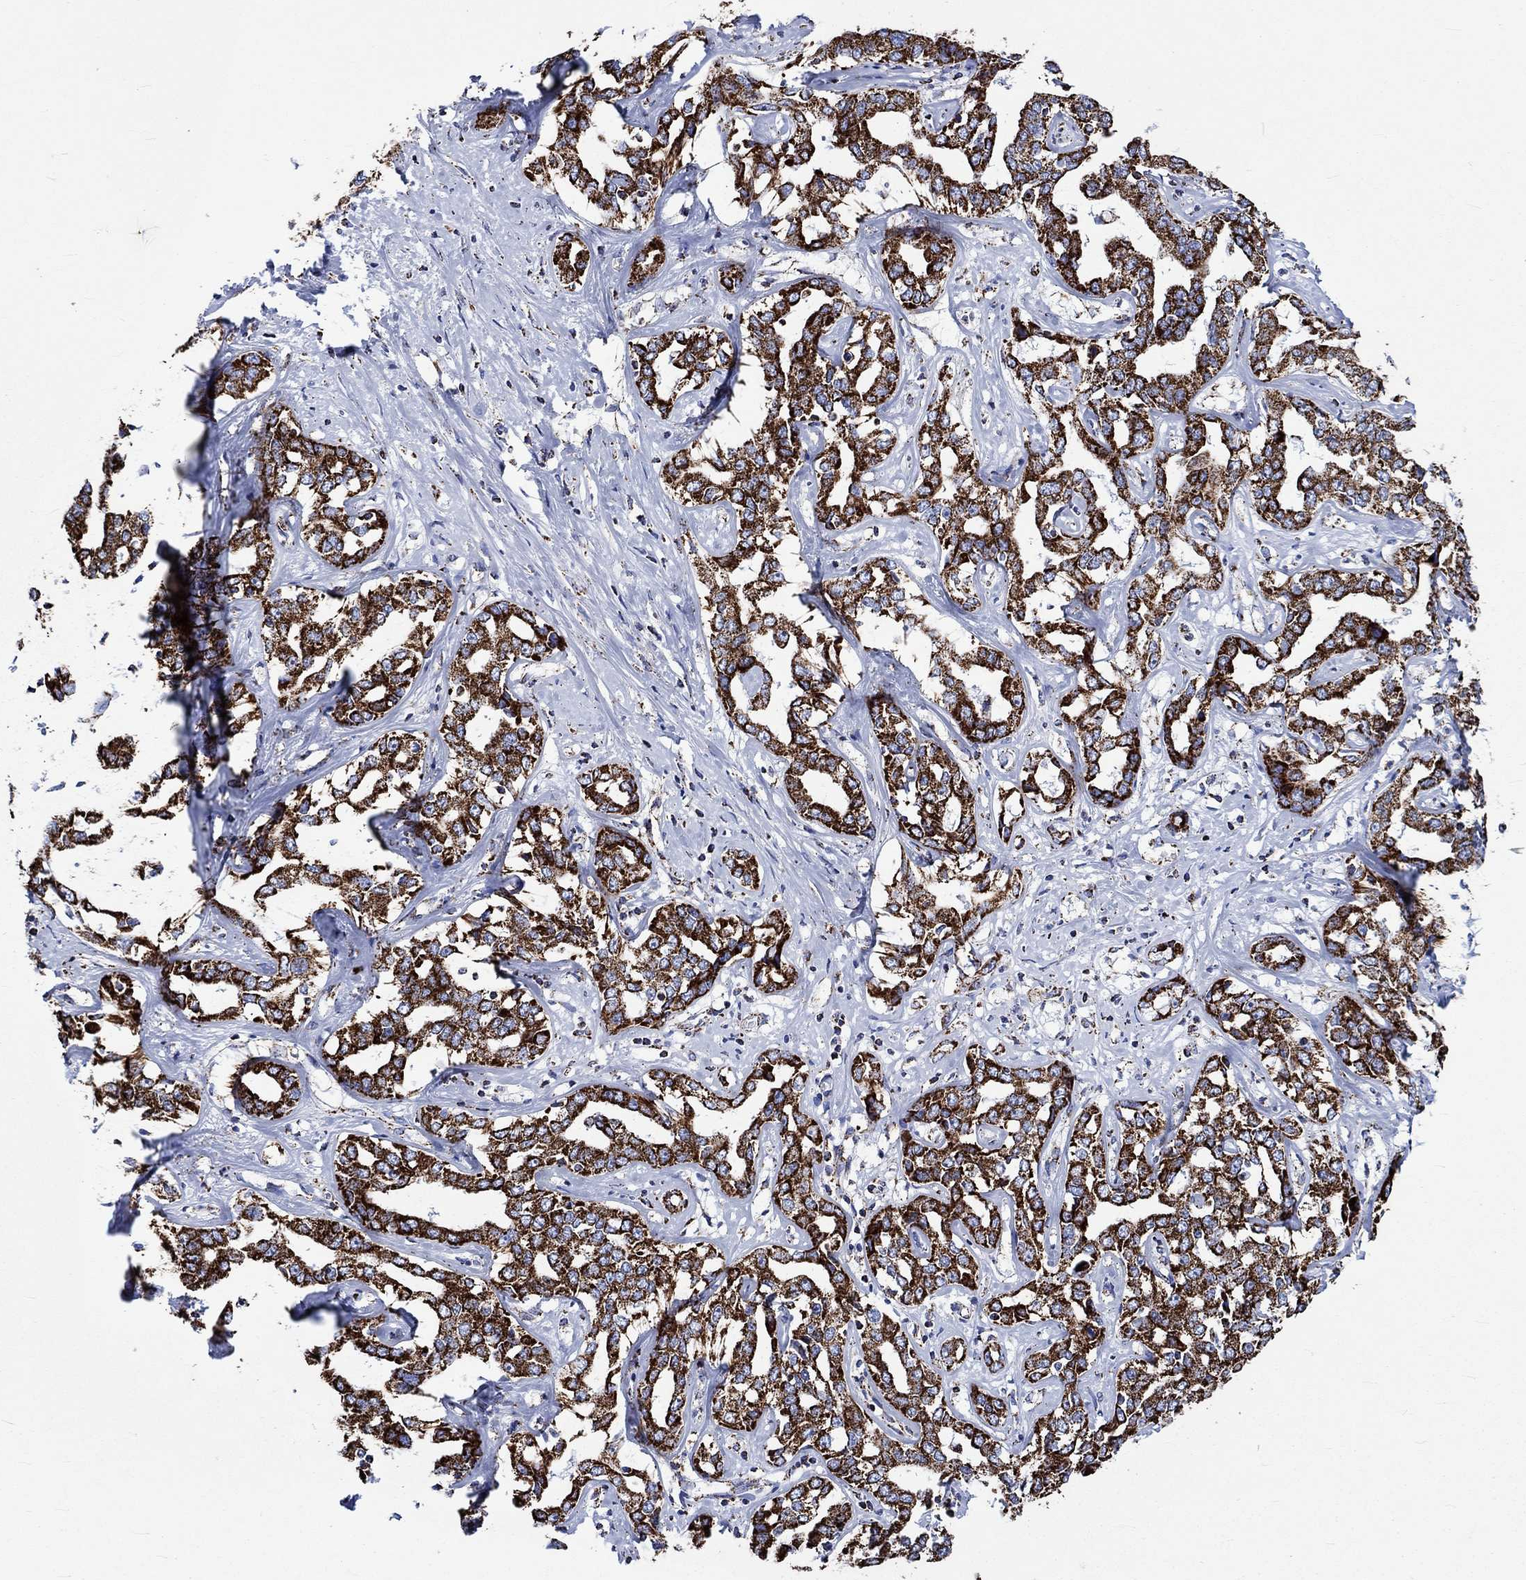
{"staining": {"intensity": "strong", "quantity": ">75%", "location": "cytoplasmic/membranous"}, "tissue": "liver cancer", "cell_type": "Tumor cells", "image_type": "cancer", "snomed": [{"axis": "morphology", "description": "Cholangiocarcinoma"}, {"axis": "topography", "description": "Liver"}], "caption": "Liver cholangiocarcinoma stained for a protein (brown) shows strong cytoplasmic/membranous positive expression in approximately >75% of tumor cells.", "gene": "RCE1", "patient": {"sex": "male", "age": 59}}